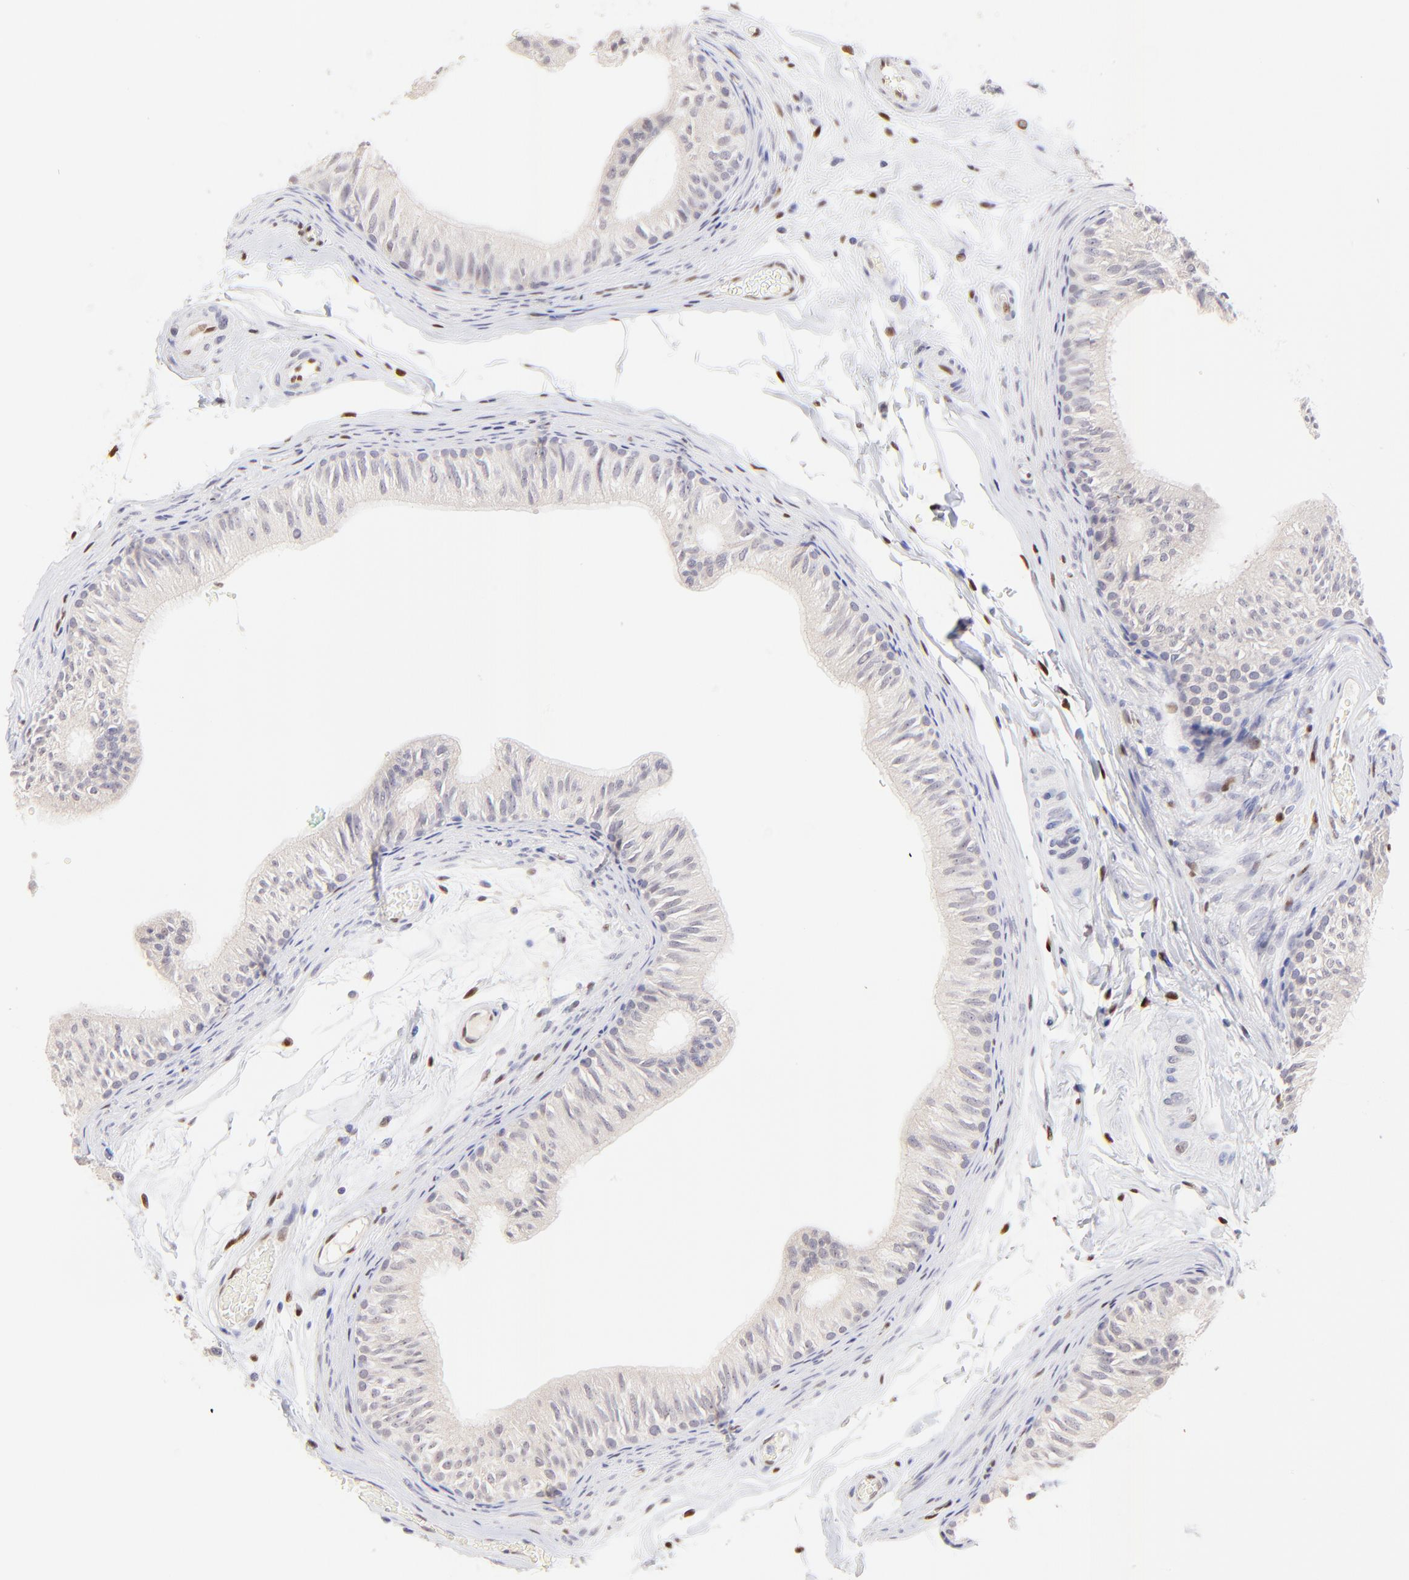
{"staining": {"intensity": "negative", "quantity": "none", "location": "none"}, "tissue": "epididymis", "cell_type": "Glandular cells", "image_type": "normal", "snomed": [{"axis": "morphology", "description": "Normal tissue, NOS"}, {"axis": "topography", "description": "Testis"}, {"axis": "topography", "description": "Epididymis"}], "caption": "Immunohistochemistry of normal epididymis reveals no staining in glandular cells.", "gene": "KLF4", "patient": {"sex": "male", "age": 36}}